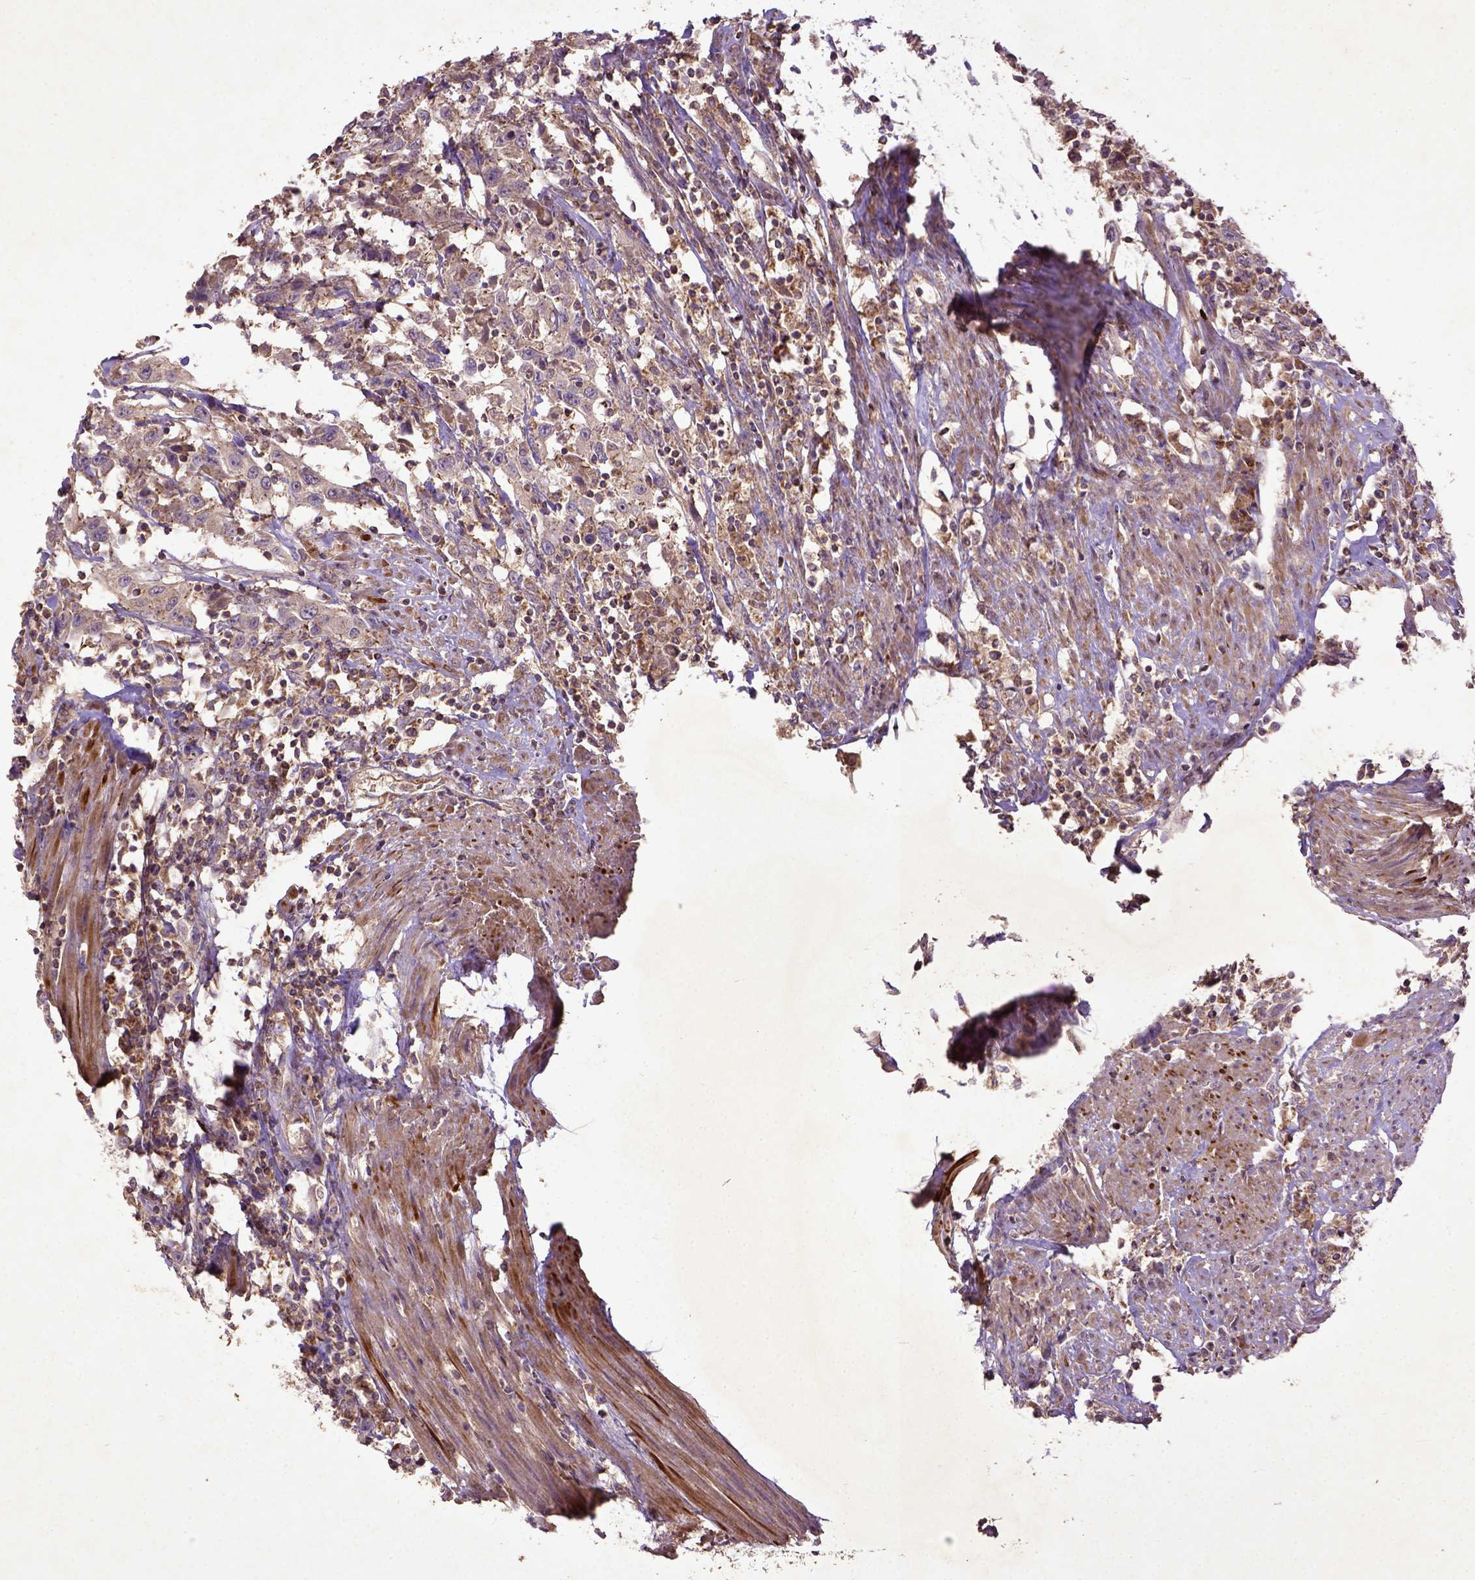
{"staining": {"intensity": "weak", "quantity": "<25%", "location": "cytoplasmic/membranous"}, "tissue": "urothelial cancer", "cell_type": "Tumor cells", "image_type": "cancer", "snomed": [{"axis": "morphology", "description": "Urothelial carcinoma, High grade"}, {"axis": "topography", "description": "Urinary bladder"}], "caption": "Tumor cells show no significant protein expression in urothelial cancer.", "gene": "MT-CO1", "patient": {"sex": "male", "age": 61}}